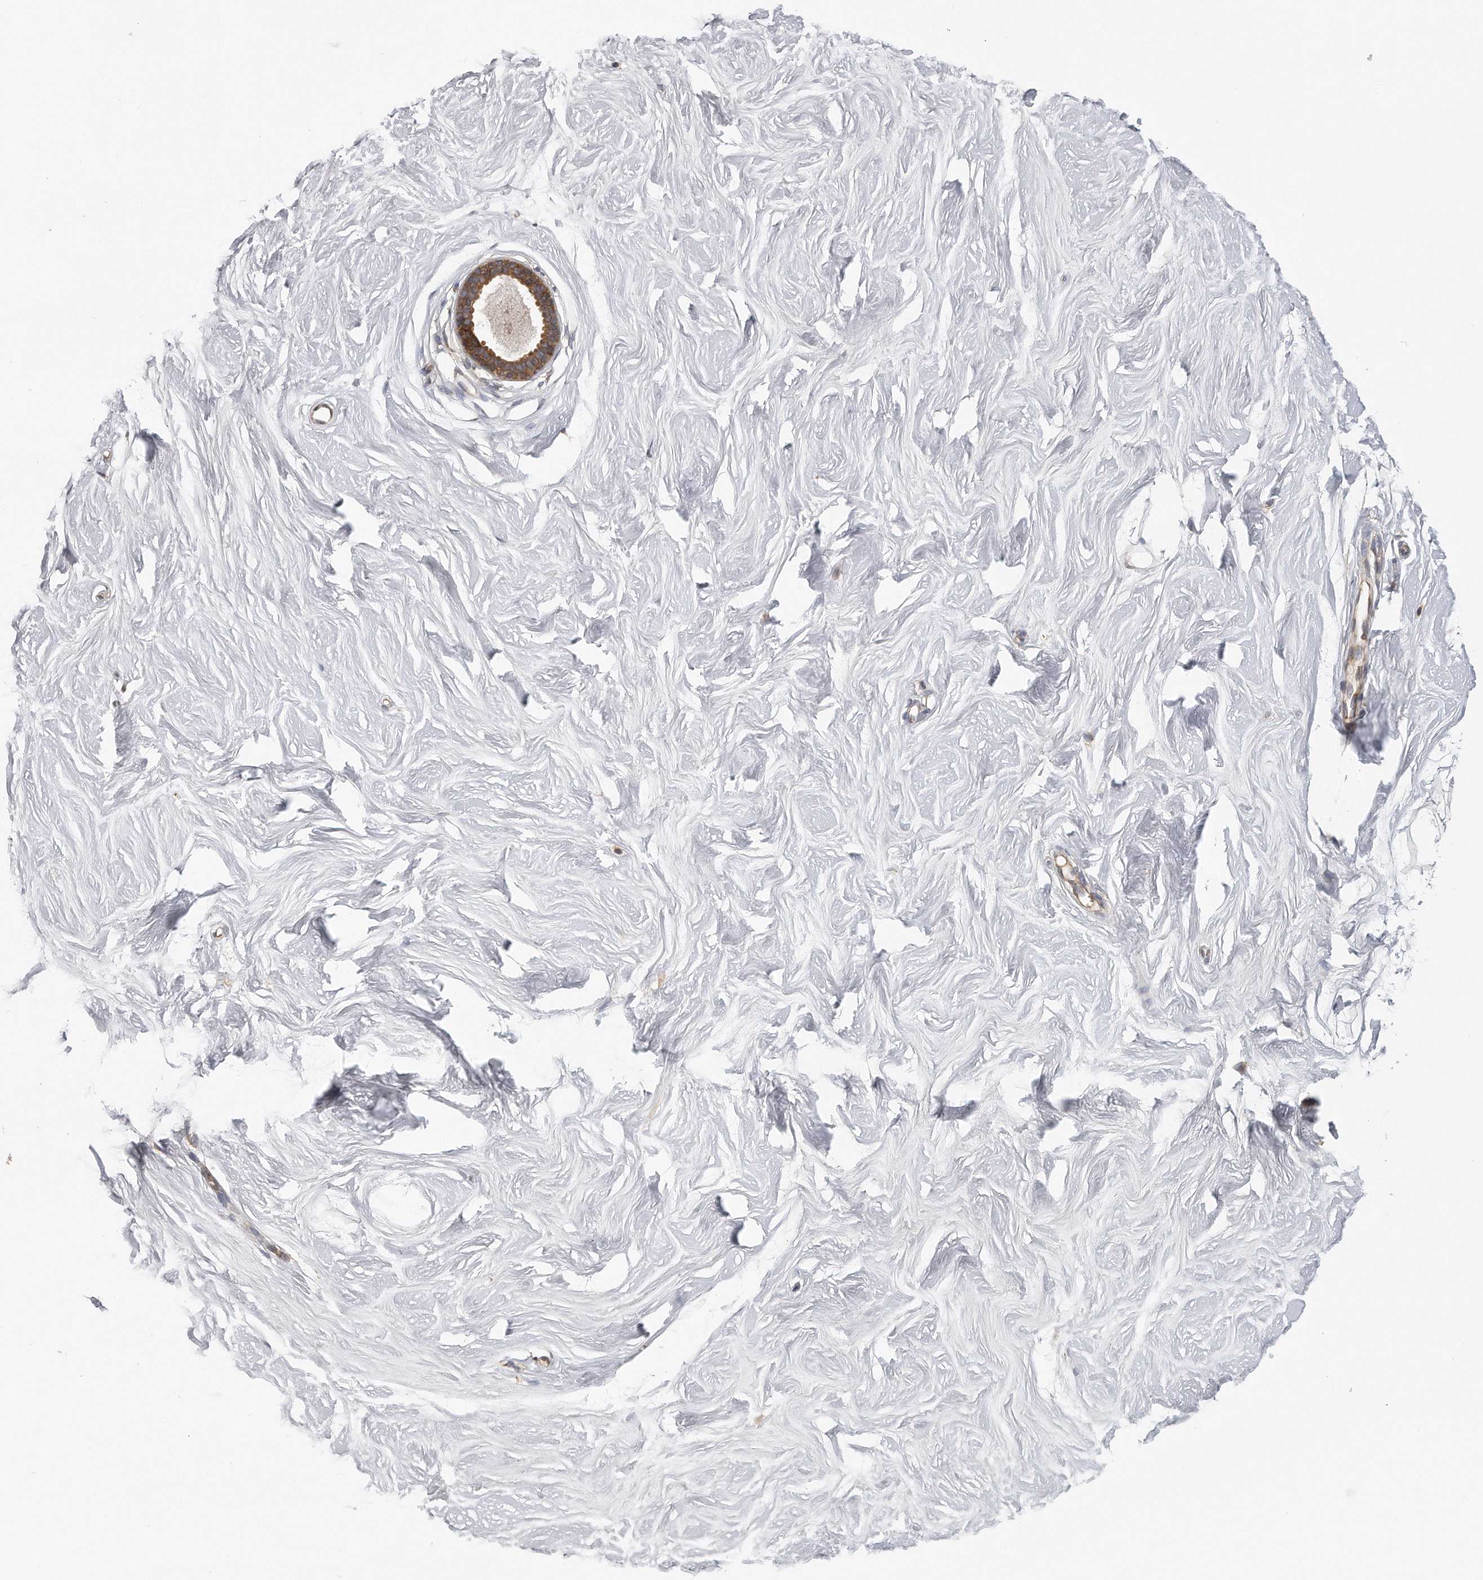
{"staining": {"intensity": "negative", "quantity": "none", "location": "none"}, "tissue": "breast", "cell_type": "Adipocytes", "image_type": "normal", "snomed": [{"axis": "morphology", "description": "Normal tissue, NOS"}, {"axis": "topography", "description": "Breast"}], "caption": "An image of breast stained for a protein displays no brown staining in adipocytes. The staining was performed using DAB to visualize the protein expression in brown, while the nuclei were stained in blue with hematoxylin (Magnification: 20x).", "gene": "EIF3I", "patient": {"sex": "female", "age": 26}}